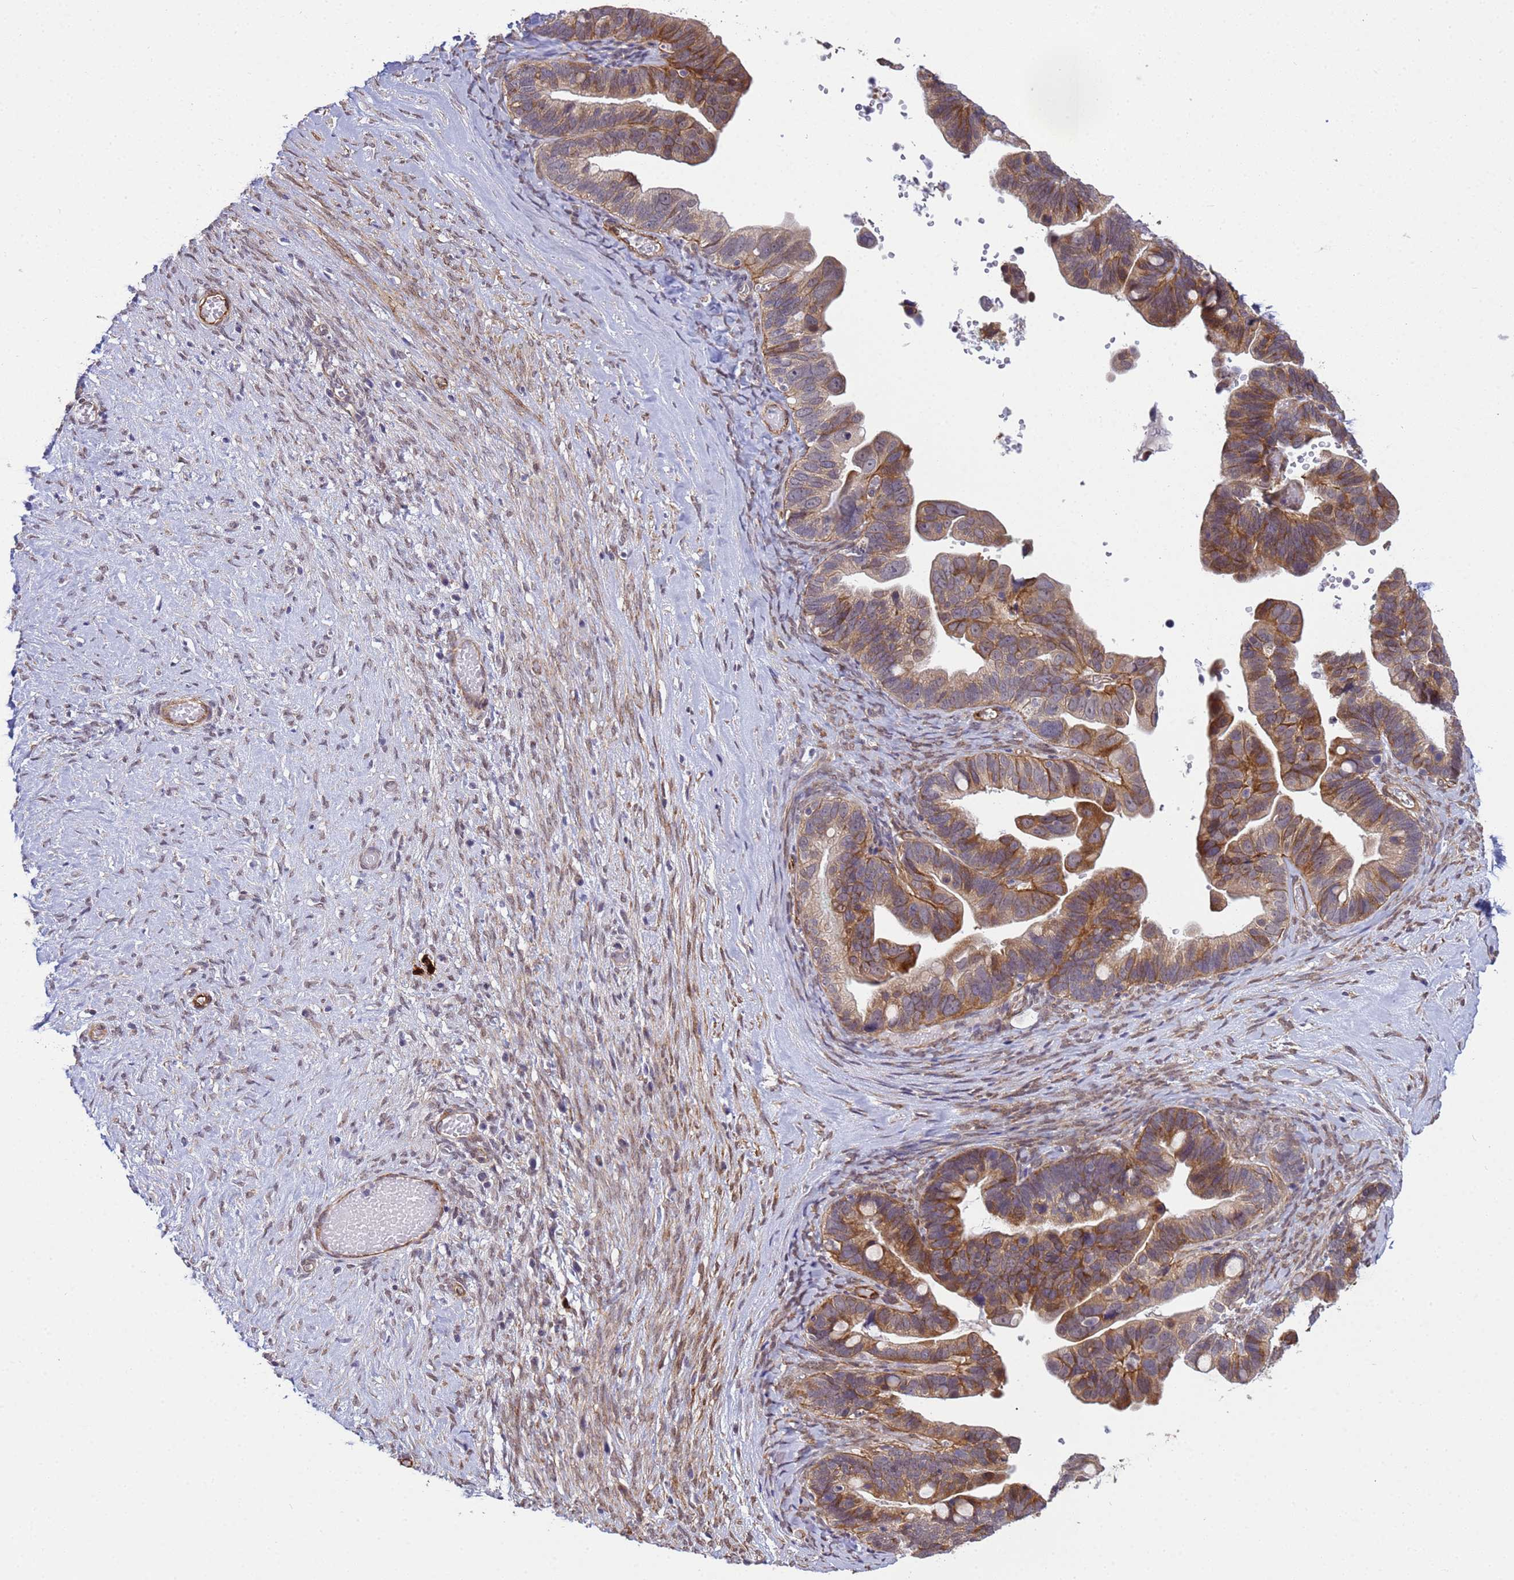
{"staining": {"intensity": "moderate", "quantity": "25%-75%", "location": "cytoplasmic/membranous"}, "tissue": "ovarian cancer", "cell_type": "Tumor cells", "image_type": "cancer", "snomed": [{"axis": "morphology", "description": "Cystadenocarcinoma, serous, NOS"}, {"axis": "topography", "description": "Ovary"}], "caption": "Human serous cystadenocarcinoma (ovarian) stained with a protein marker reveals moderate staining in tumor cells.", "gene": "ITGB4", "patient": {"sex": "female", "age": 56}}